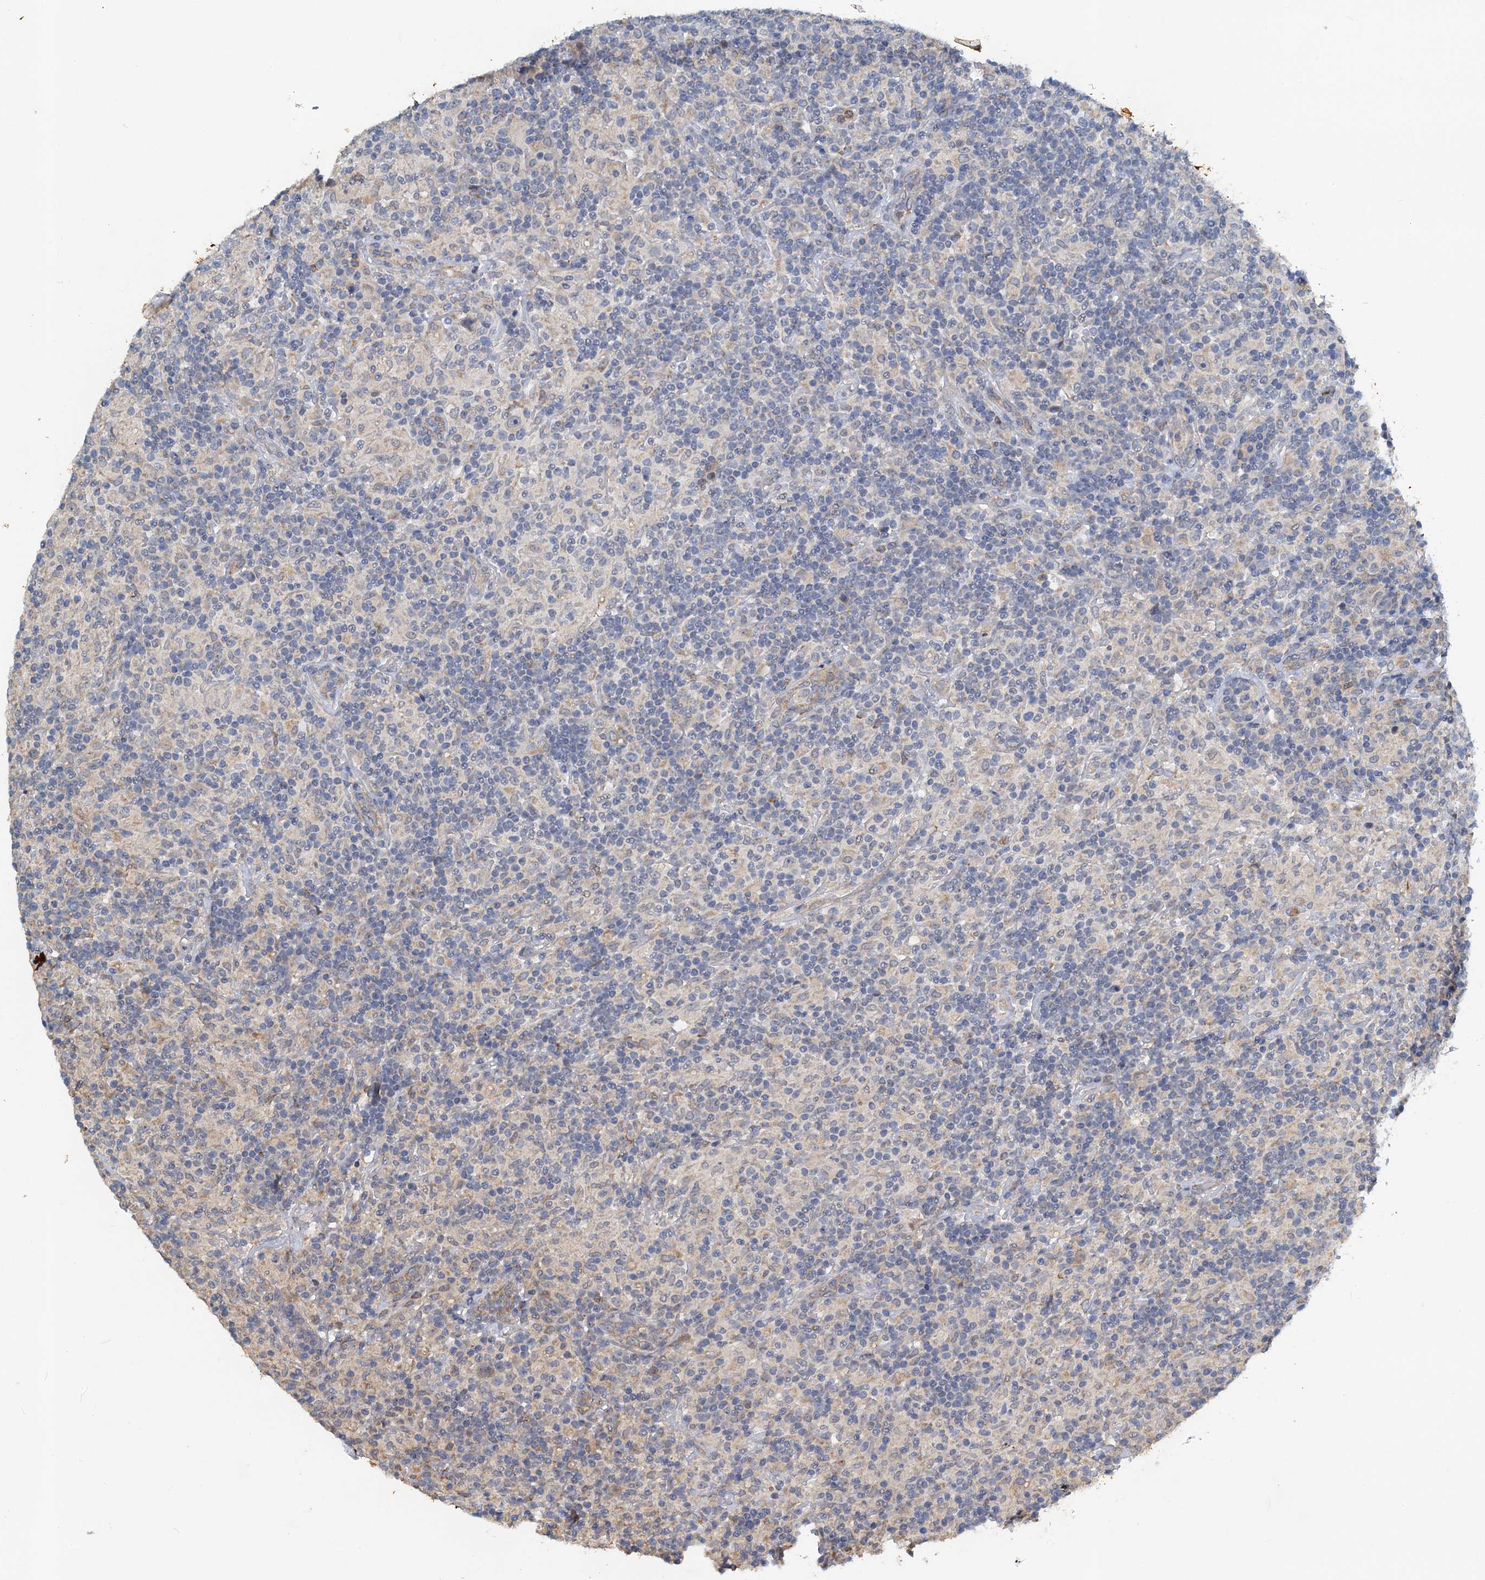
{"staining": {"intensity": "negative", "quantity": "none", "location": "none"}, "tissue": "lymphoma", "cell_type": "Tumor cells", "image_type": "cancer", "snomed": [{"axis": "morphology", "description": "Hodgkin's disease, NOS"}, {"axis": "topography", "description": "Lymph node"}], "caption": "High magnification brightfield microscopy of lymphoma stained with DAB (brown) and counterstained with hematoxylin (blue): tumor cells show no significant staining. (Brightfield microscopy of DAB (3,3'-diaminobenzidine) IHC at high magnification).", "gene": "ZNF606", "patient": {"sex": "male", "age": 70}}